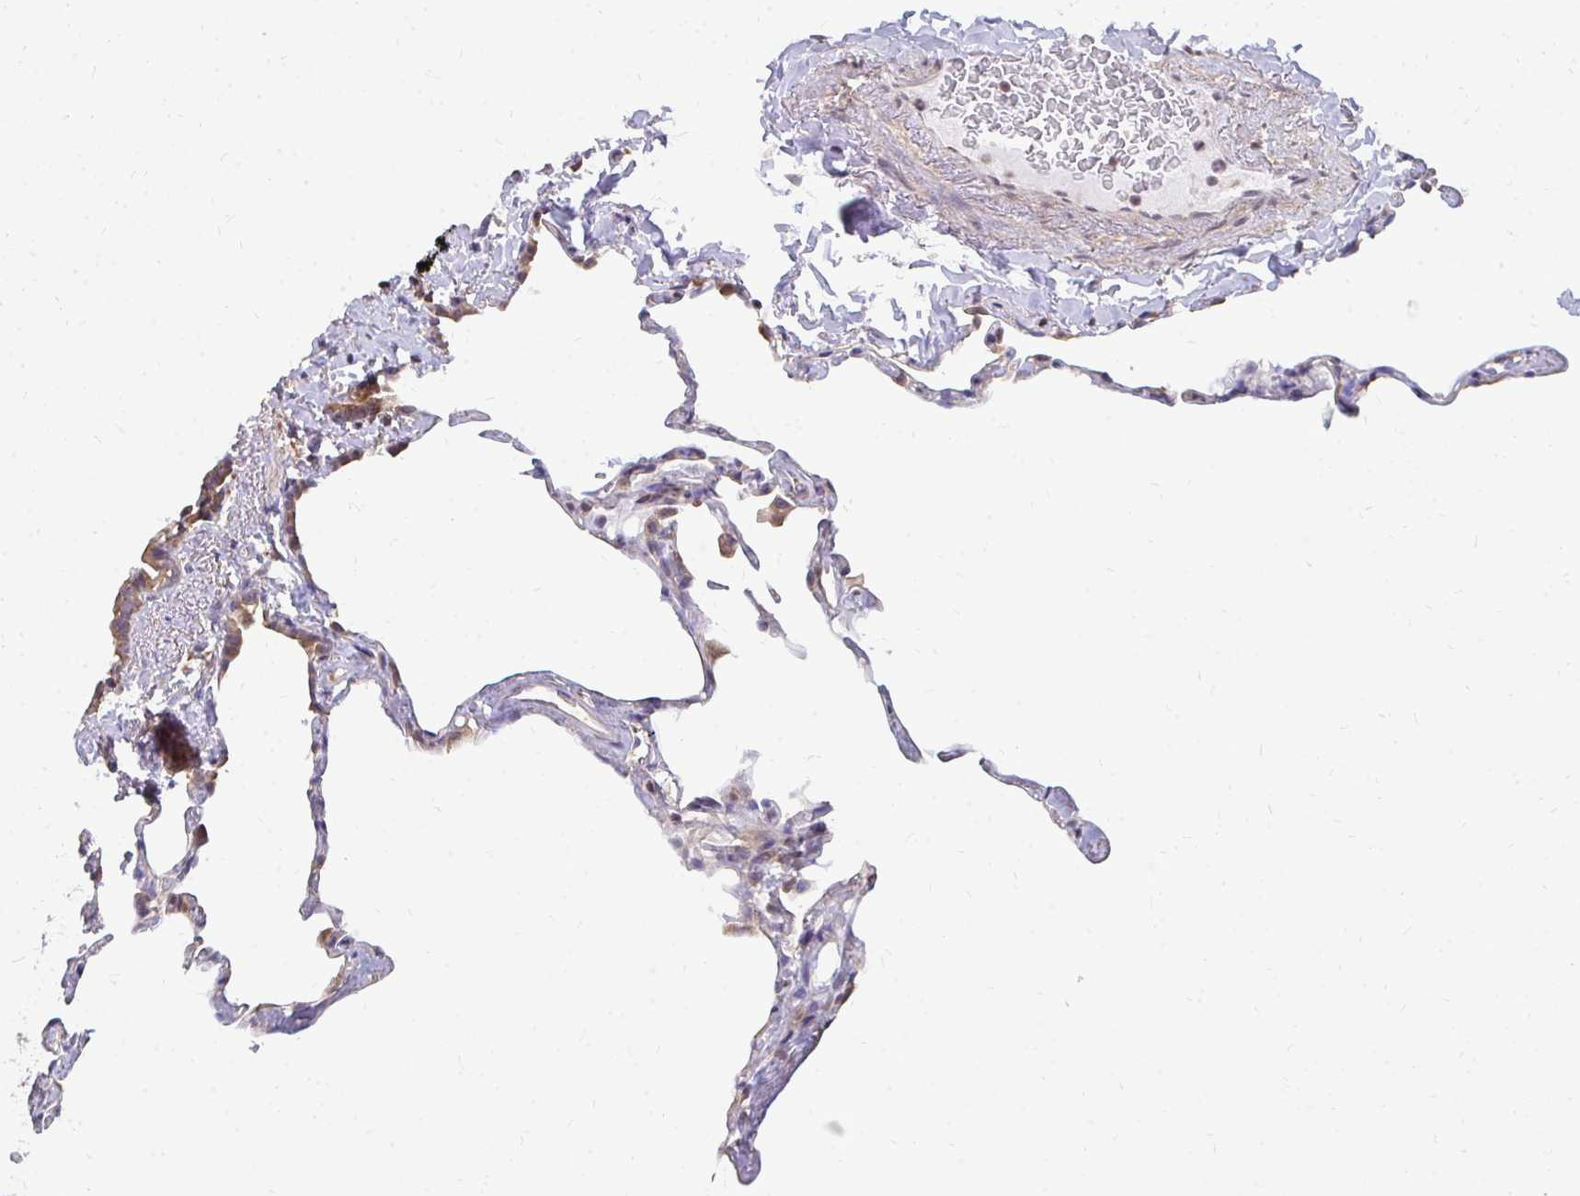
{"staining": {"intensity": "negative", "quantity": "none", "location": "none"}, "tissue": "lung", "cell_type": "Alveolar cells", "image_type": "normal", "snomed": [{"axis": "morphology", "description": "Normal tissue, NOS"}, {"axis": "topography", "description": "Lung"}], "caption": "Lung stained for a protein using IHC demonstrates no staining alveolar cells.", "gene": "DNAJA2", "patient": {"sex": "male", "age": 65}}